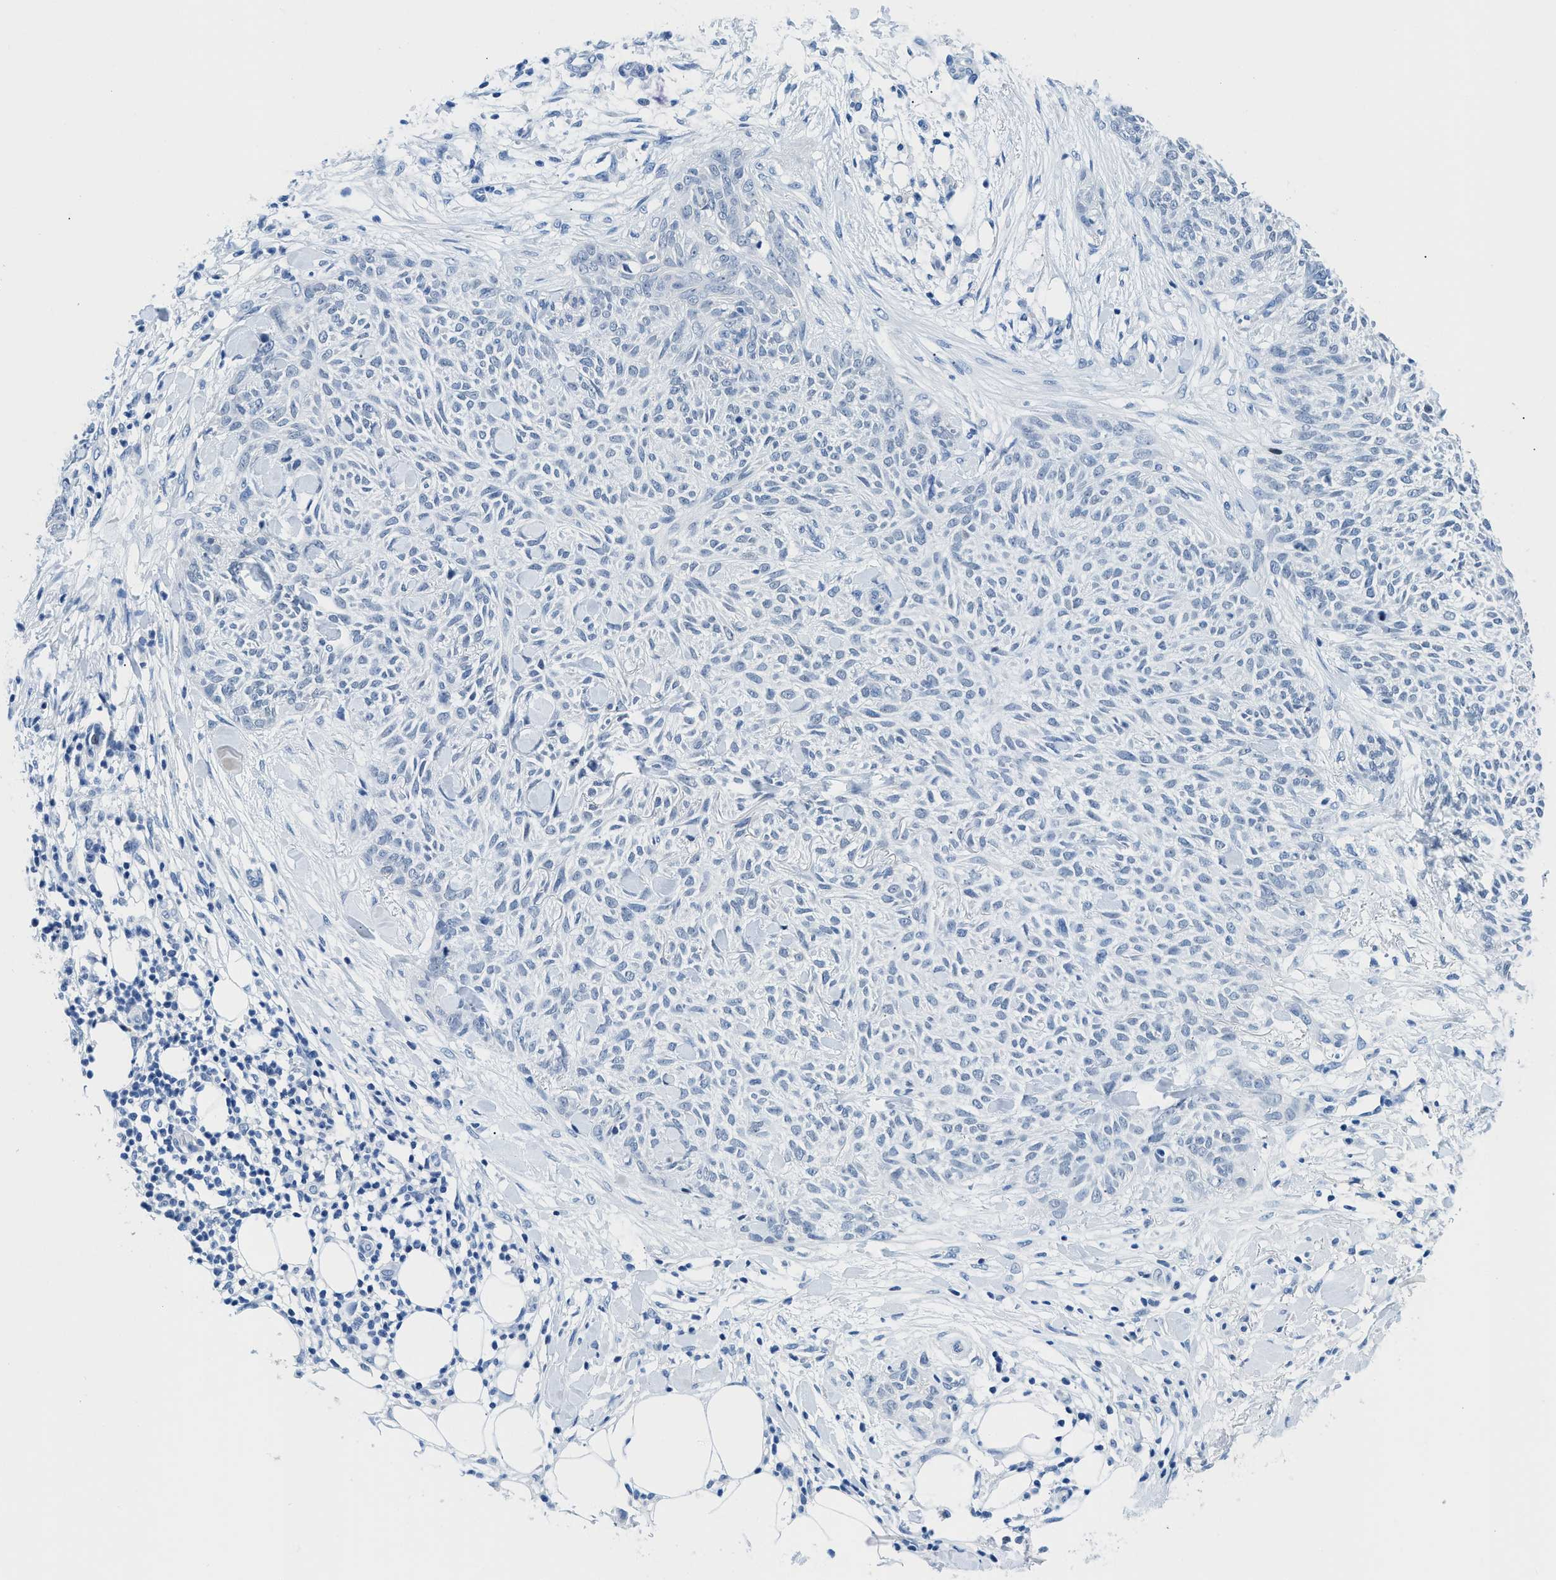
{"staining": {"intensity": "negative", "quantity": "none", "location": "none"}, "tissue": "skin cancer", "cell_type": "Tumor cells", "image_type": "cancer", "snomed": [{"axis": "morphology", "description": "Basal cell carcinoma"}, {"axis": "topography", "description": "Skin"}], "caption": "Immunohistochemistry micrograph of neoplastic tissue: skin basal cell carcinoma stained with DAB reveals no significant protein expression in tumor cells.", "gene": "MBL2", "patient": {"sex": "female", "age": 84}}